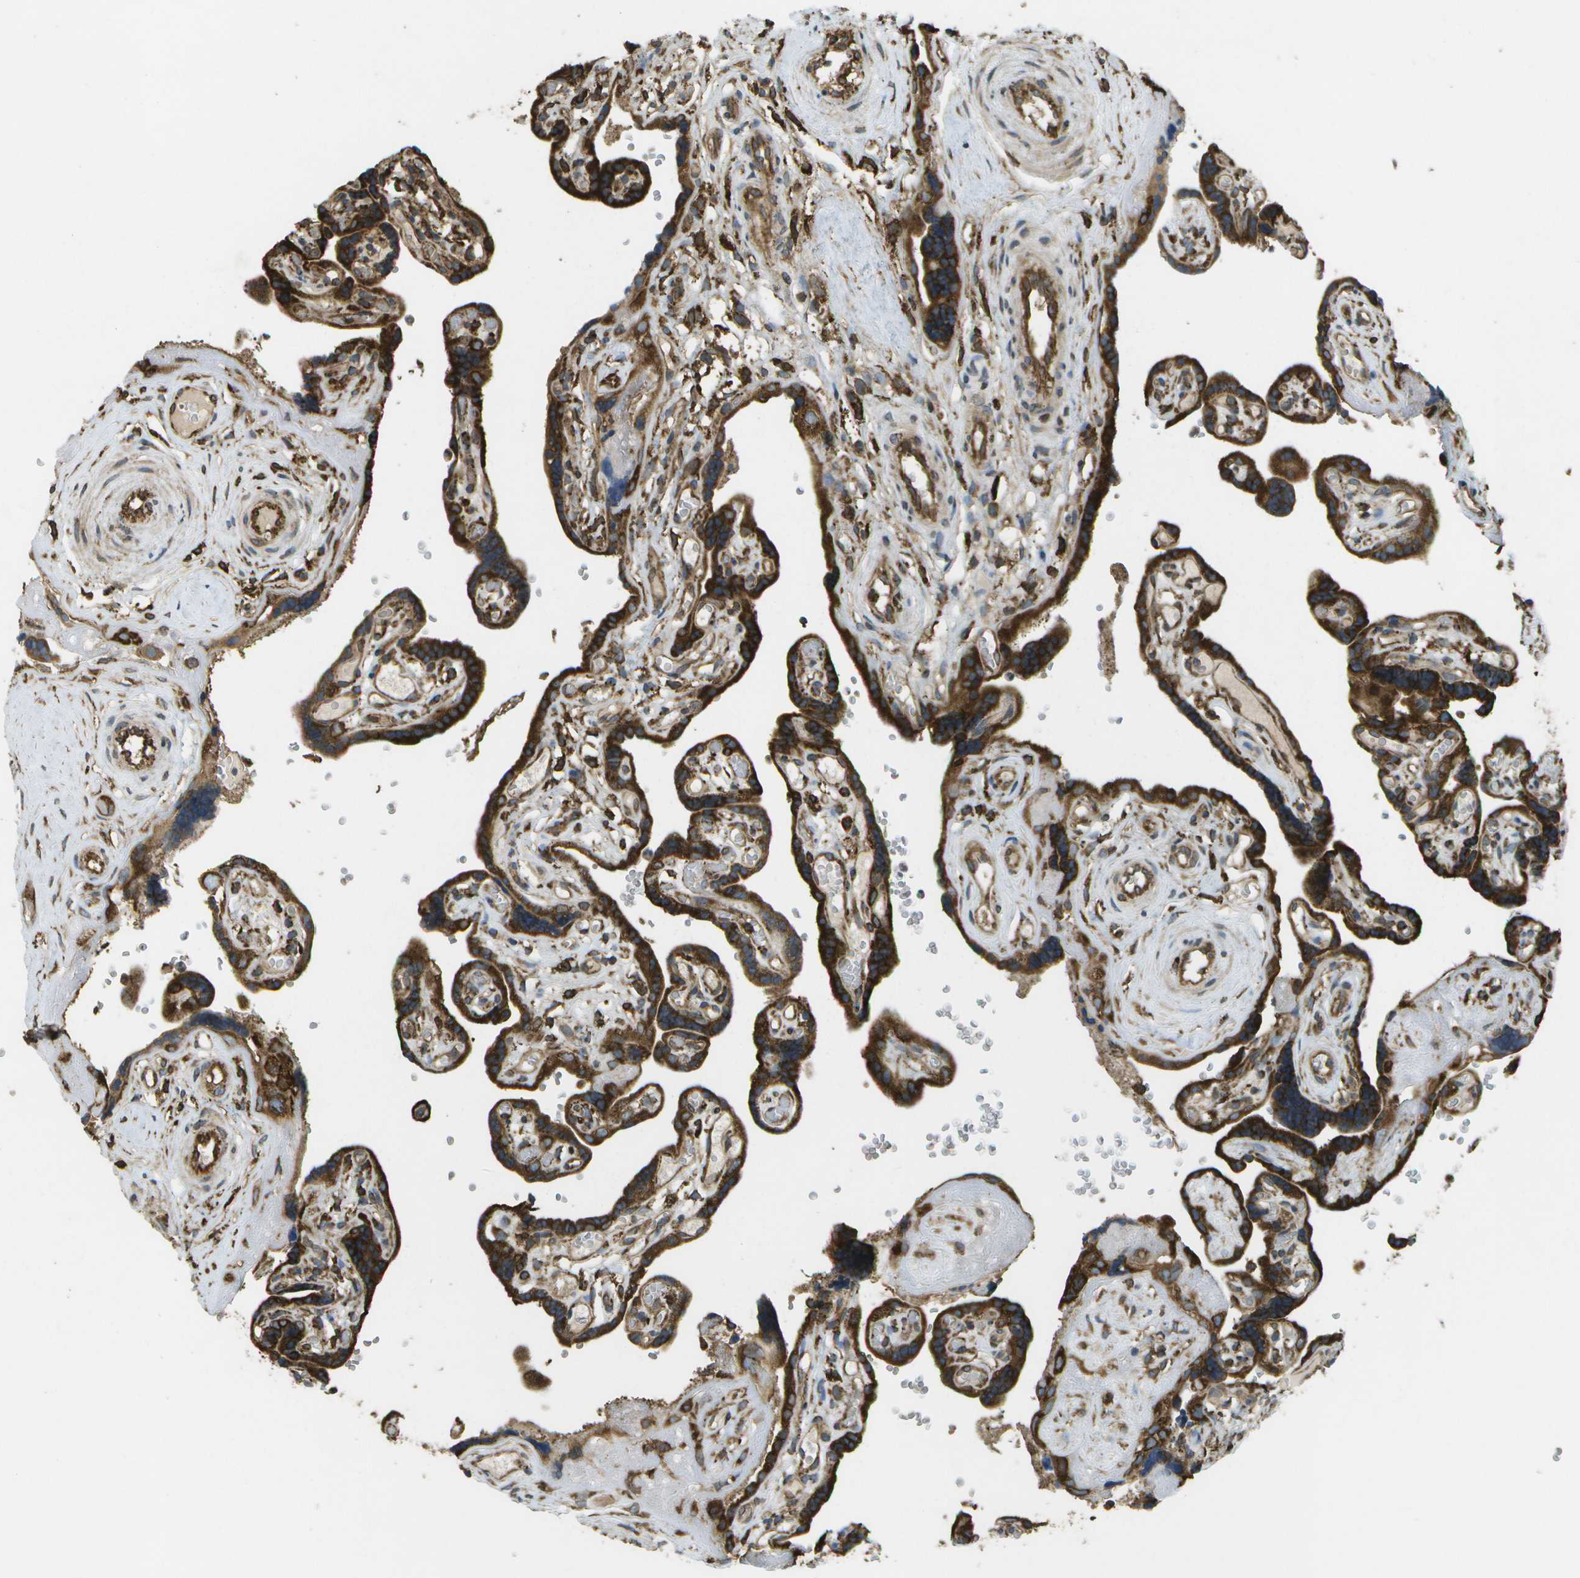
{"staining": {"intensity": "moderate", "quantity": "<25%", "location": "cytoplasmic/membranous"}, "tissue": "placenta", "cell_type": "Decidual cells", "image_type": "normal", "snomed": [{"axis": "morphology", "description": "Normal tissue, NOS"}, {"axis": "topography", "description": "Placenta"}], "caption": "About <25% of decidual cells in normal placenta display moderate cytoplasmic/membranous protein positivity as visualized by brown immunohistochemical staining.", "gene": "PDIA4", "patient": {"sex": "female", "age": 30}}